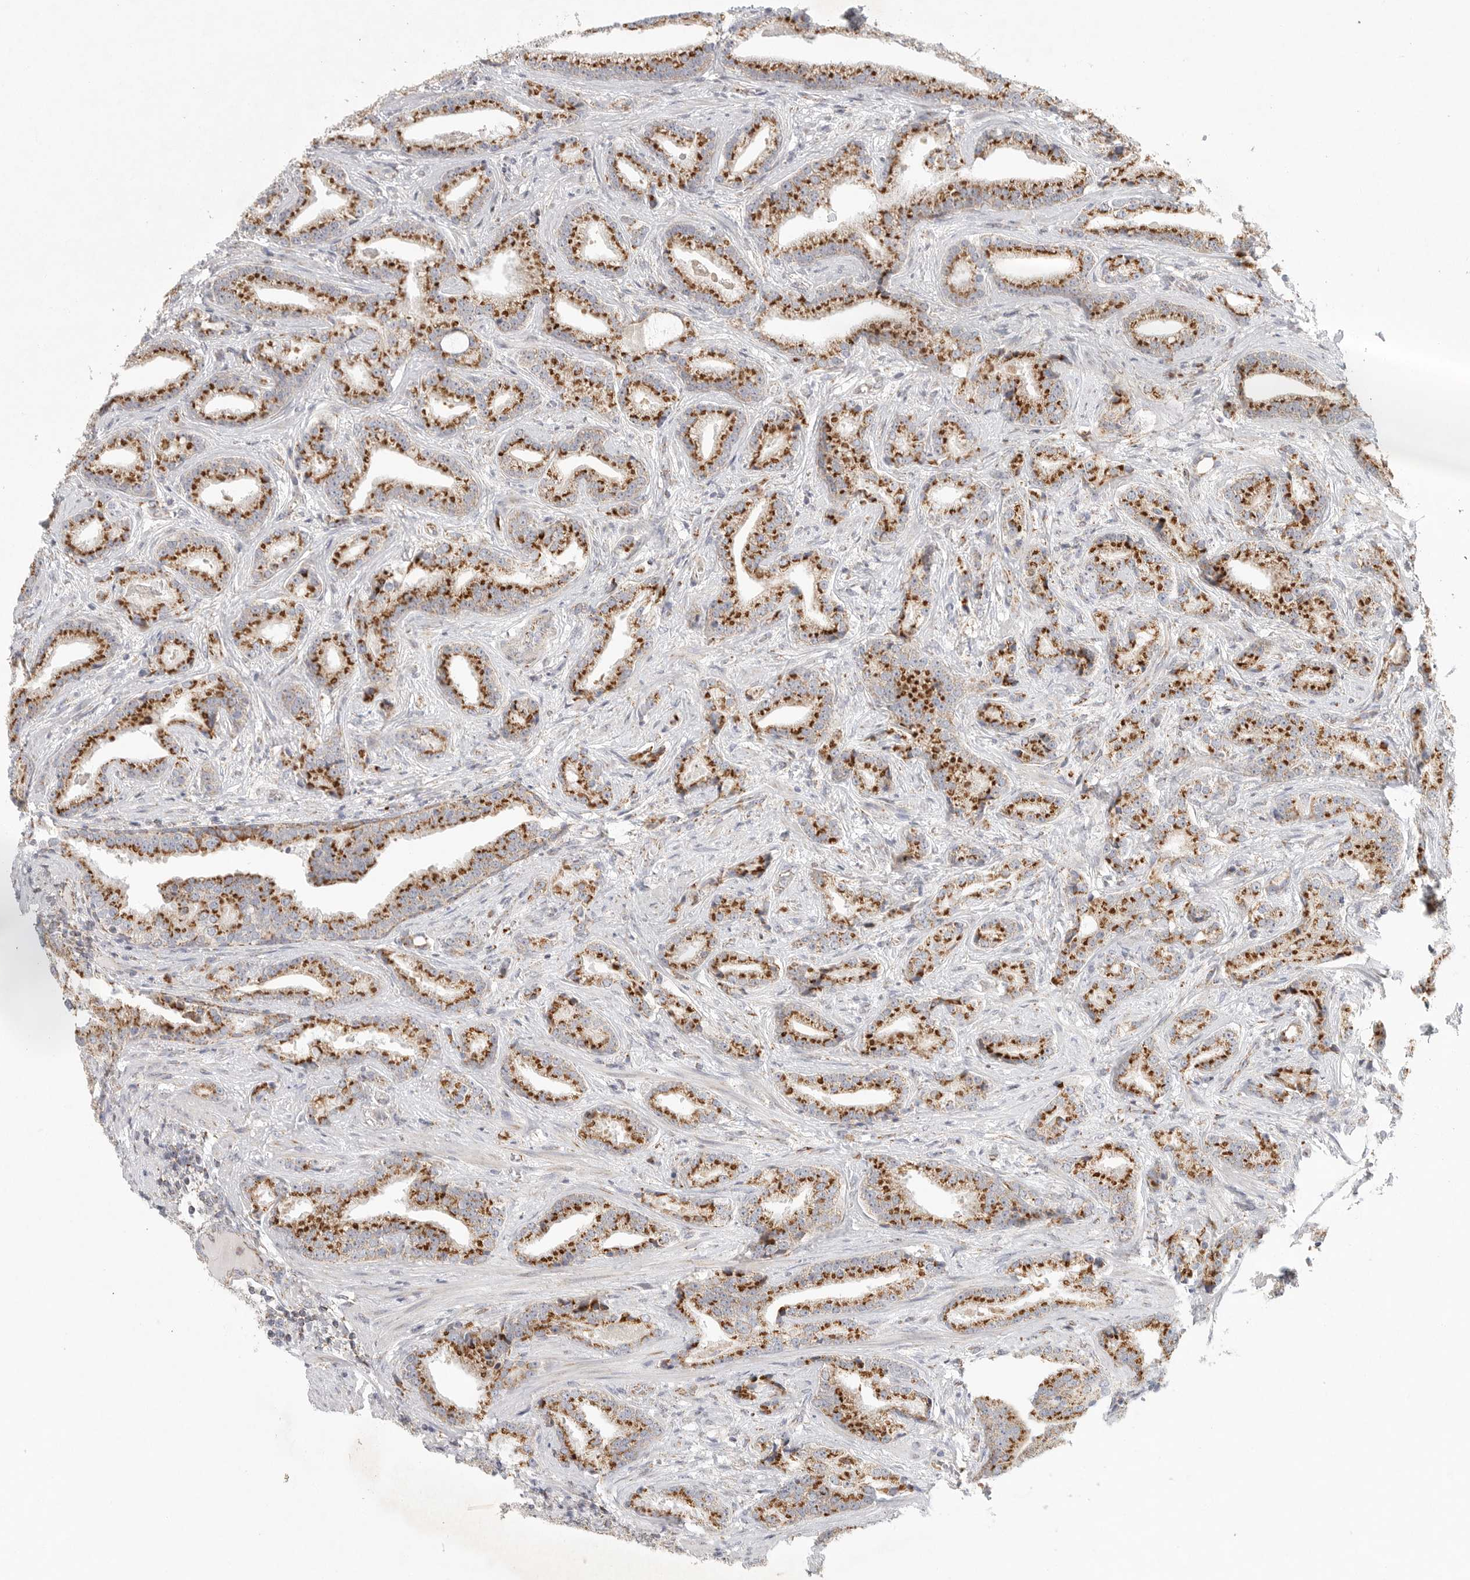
{"staining": {"intensity": "strong", "quantity": ">75%", "location": "cytoplasmic/membranous"}, "tissue": "prostate cancer", "cell_type": "Tumor cells", "image_type": "cancer", "snomed": [{"axis": "morphology", "description": "Adenocarcinoma, Low grade"}, {"axis": "topography", "description": "Prostate"}], "caption": "A high amount of strong cytoplasmic/membranous positivity is seen in approximately >75% of tumor cells in prostate low-grade adenocarcinoma tissue.", "gene": "SLC25A26", "patient": {"sex": "male", "age": 67}}